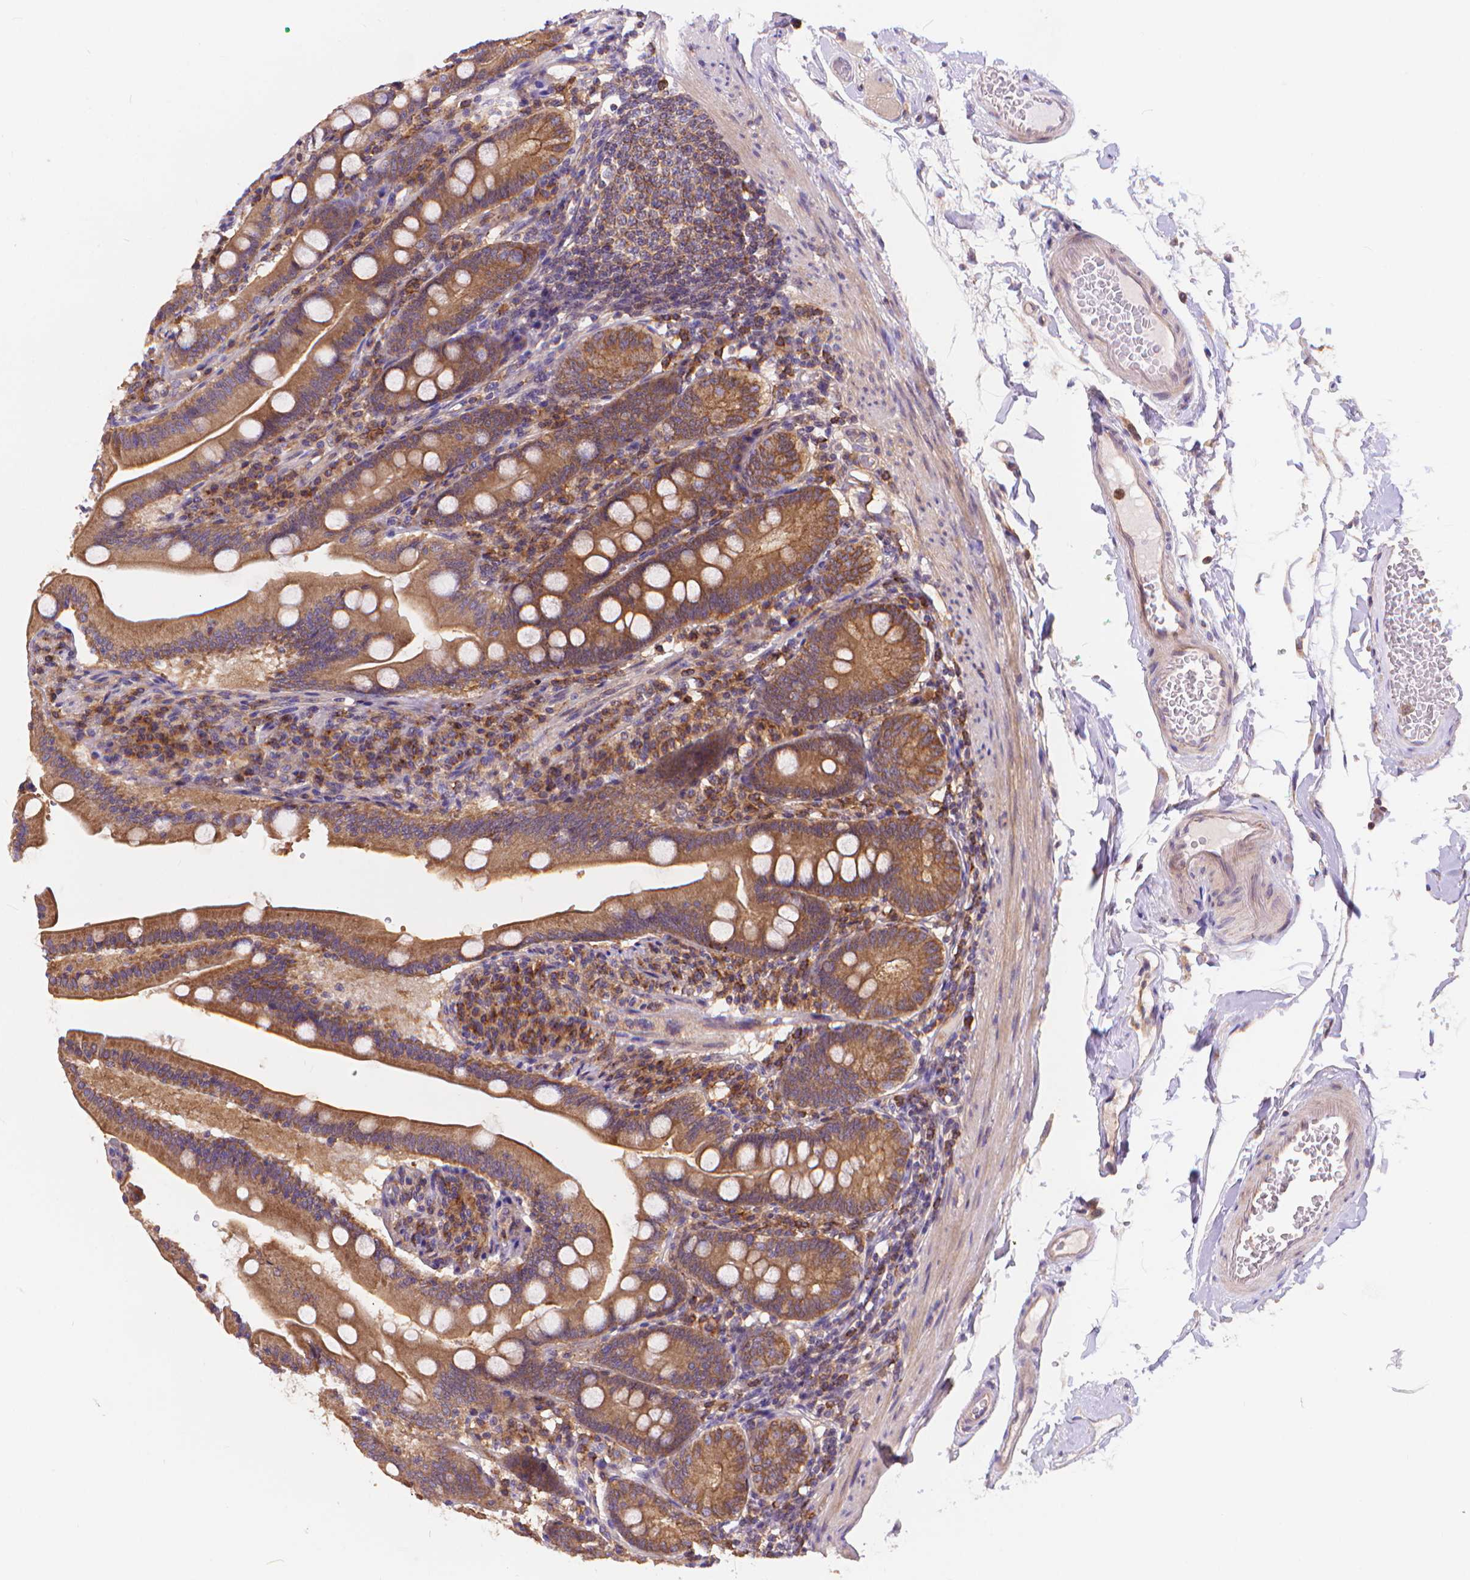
{"staining": {"intensity": "moderate", "quantity": ">75%", "location": "cytoplasmic/membranous"}, "tissue": "duodenum", "cell_type": "Glandular cells", "image_type": "normal", "snomed": [{"axis": "morphology", "description": "Normal tissue, NOS"}, {"axis": "topography", "description": "Duodenum"}], "caption": "Duodenum stained for a protein (brown) shows moderate cytoplasmic/membranous positive expression in about >75% of glandular cells.", "gene": "ARAP1", "patient": {"sex": "female", "age": 67}}